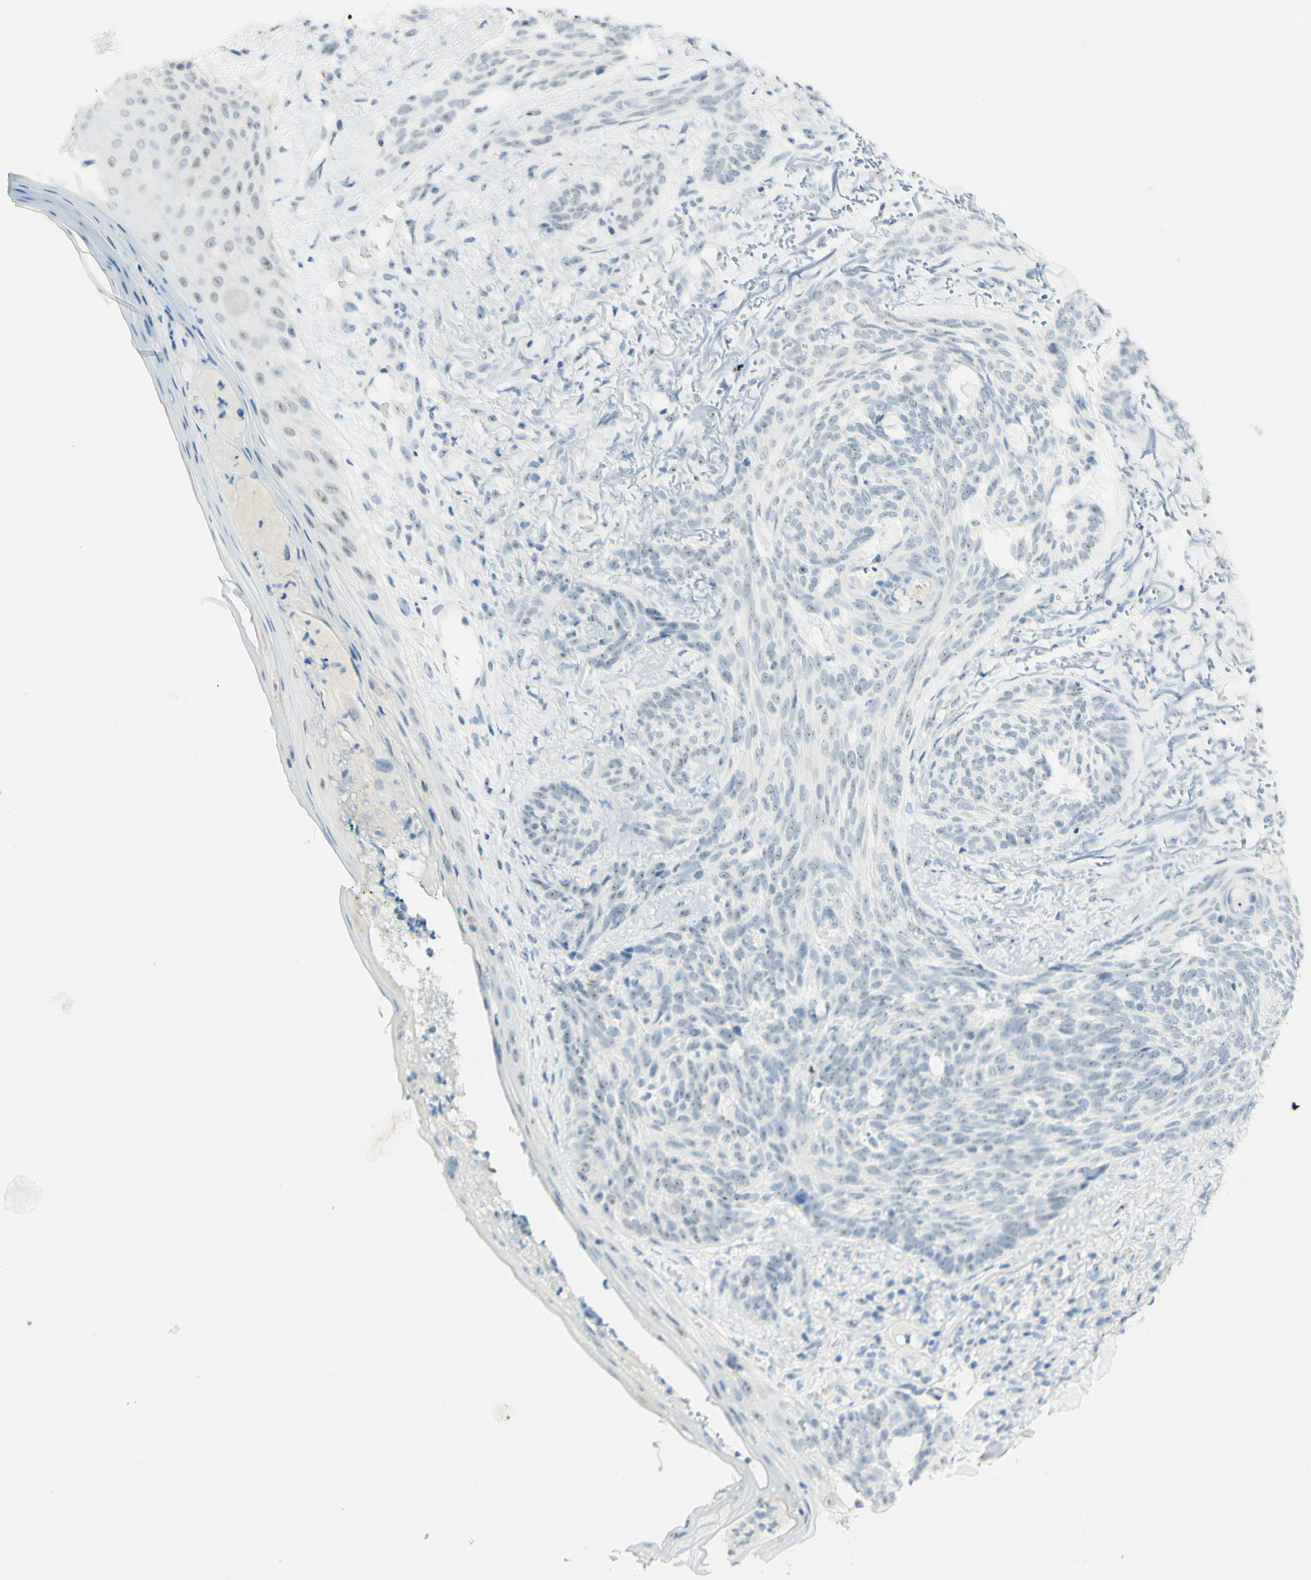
{"staining": {"intensity": "negative", "quantity": "none", "location": "none"}, "tissue": "skin cancer", "cell_type": "Tumor cells", "image_type": "cancer", "snomed": [{"axis": "morphology", "description": "Basal cell carcinoma"}, {"axis": "topography", "description": "Skin"}], "caption": "Immunohistochemical staining of human skin cancer exhibits no significant expression in tumor cells. (DAB IHC, high magnification).", "gene": "FMR1NB", "patient": {"sex": "male", "age": 43}}